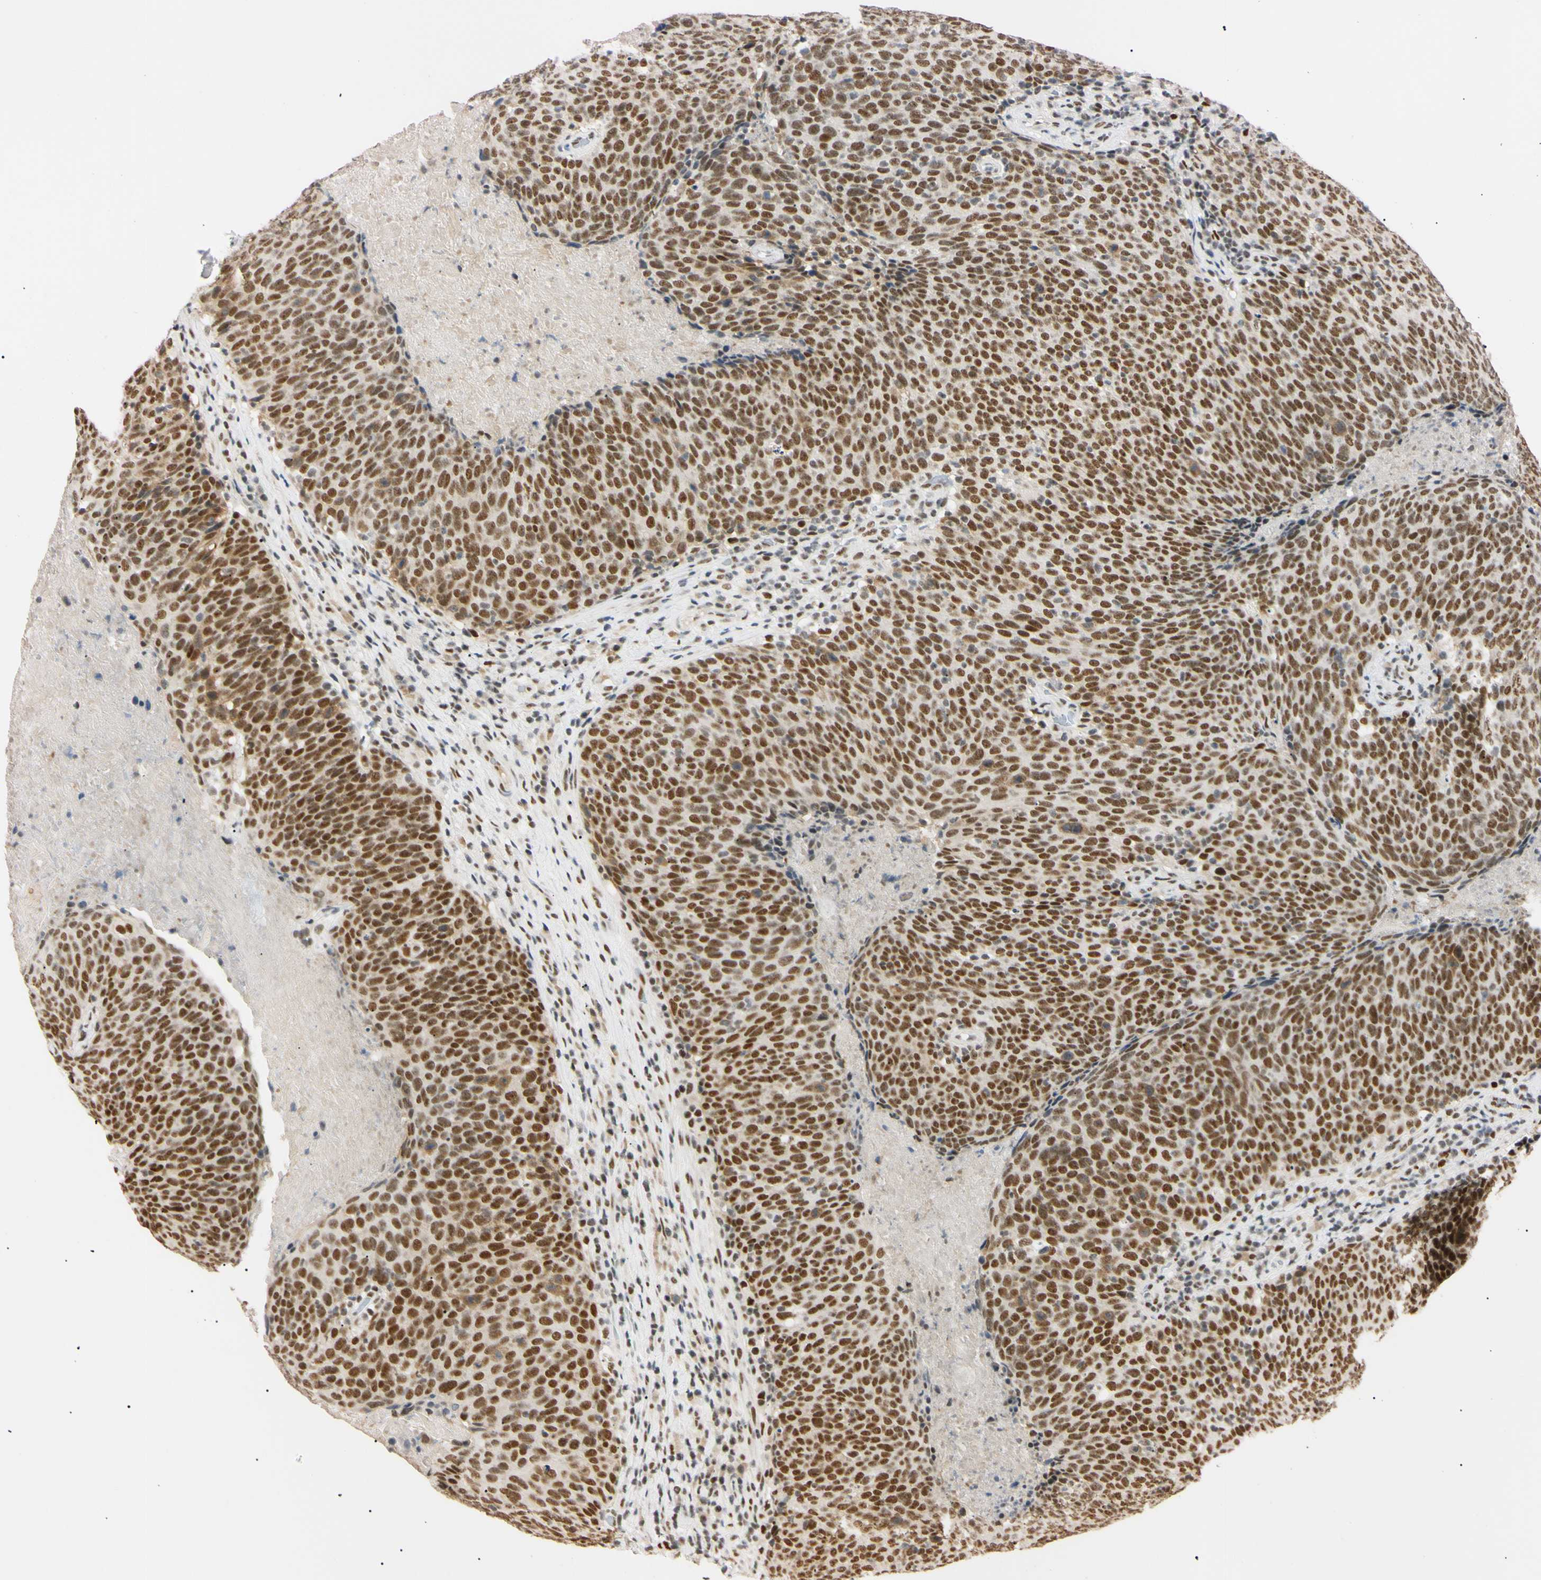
{"staining": {"intensity": "moderate", "quantity": ">75%", "location": "nuclear"}, "tissue": "head and neck cancer", "cell_type": "Tumor cells", "image_type": "cancer", "snomed": [{"axis": "morphology", "description": "Squamous cell carcinoma, NOS"}, {"axis": "morphology", "description": "Squamous cell carcinoma, metastatic, NOS"}, {"axis": "topography", "description": "Lymph node"}, {"axis": "topography", "description": "Head-Neck"}], "caption": "Protein expression analysis of human head and neck cancer (squamous cell carcinoma) reveals moderate nuclear positivity in approximately >75% of tumor cells.", "gene": "ZNF134", "patient": {"sex": "male", "age": 62}}